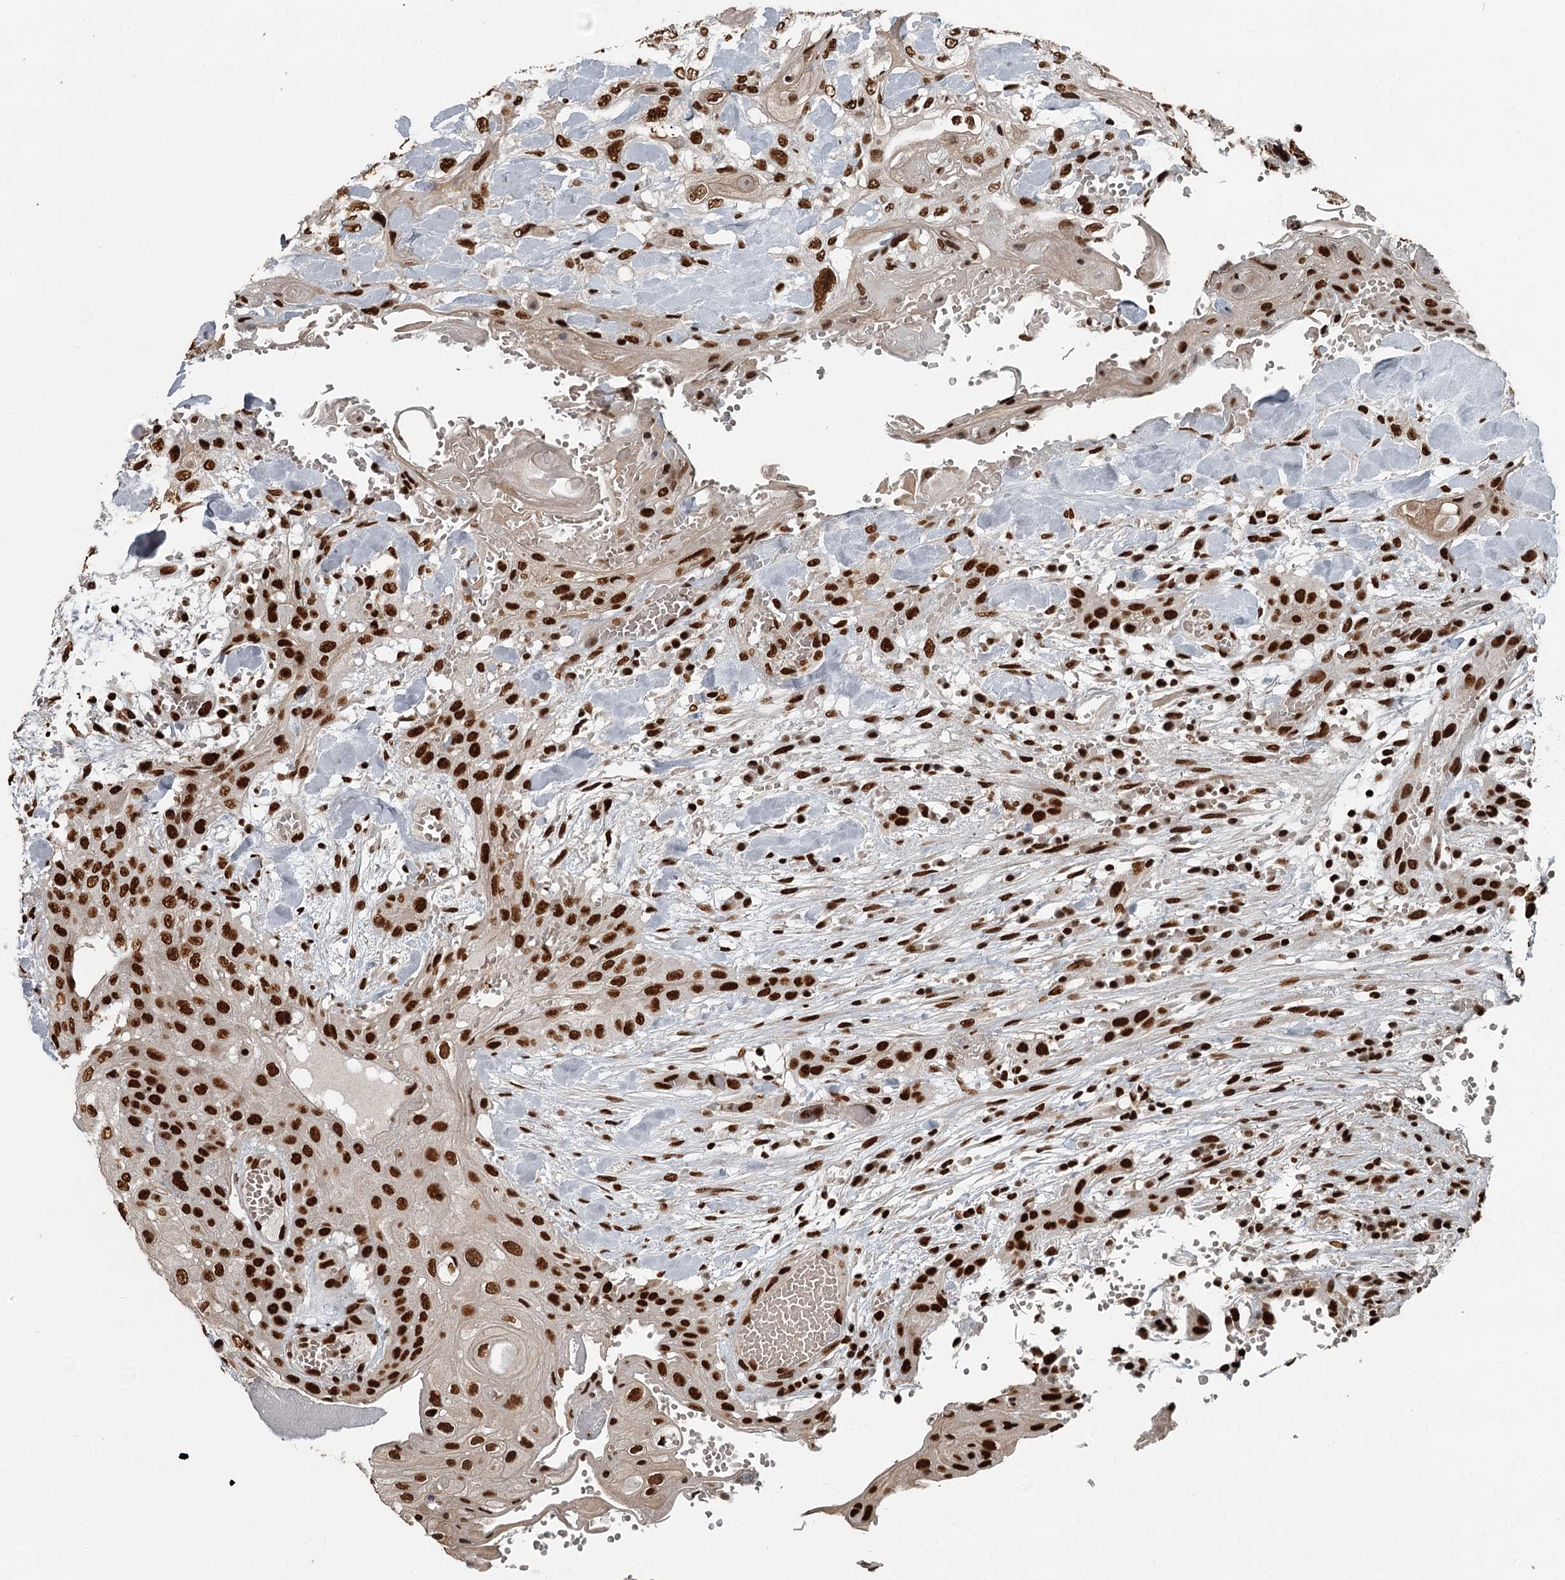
{"staining": {"intensity": "strong", "quantity": ">75%", "location": "nuclear"}, "tissue": "head and neck cancer", "cell_type": "Tumor cells", "image_type": "cancer", "snomed": [{"axis": "morphology", "description": "Squamous cell carcinoma, NOS"}, {"axis": "topography", "description": "Head-Neck"}], "caption": "Brown immunohistochemical staining in human head and neck cancer (squamous cell carcinoma) shows strong nuclear positivity in about >75% of tumor cells.", "gene": "RBBP7", "patient": {"sex": "female", "age": 43}}